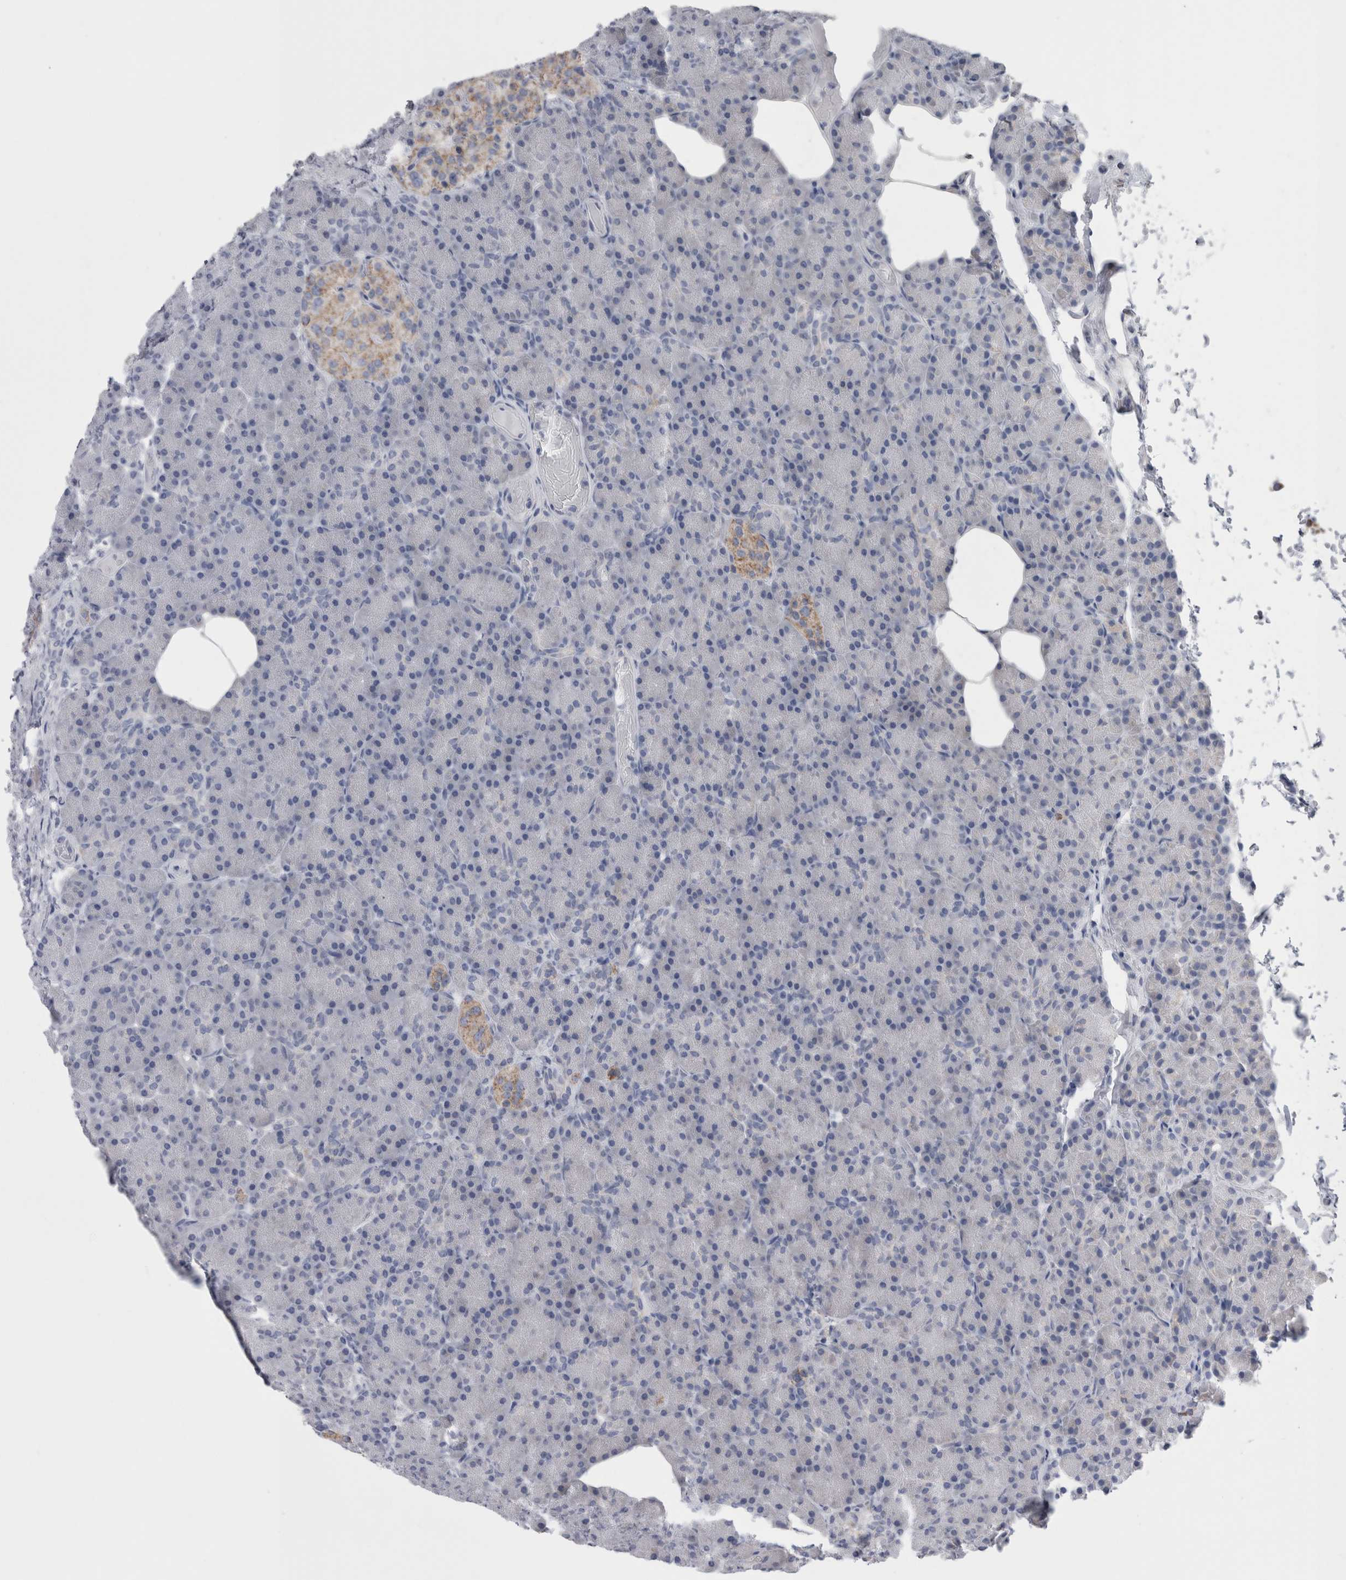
{"staining": {"intensity": "negative", "quantity": "none", "location": "none"}, "tissue": "pancreas", "cell_type": "Exocrine glandular cells", "image_type": "normal", "snomed": [{"axis": "morphology", "description": "Normal tissue, NOS"}, {"axis": "topography", "description": "Pancreas"}], "caption": "High power microscopy micrograph of an immunohistochemistry micrograph of benign pancreas, revealing no significant positivity in exocrine glandular cells.", "gene": "GDAP1", "patient": {"sex": "female", "age": 43}}